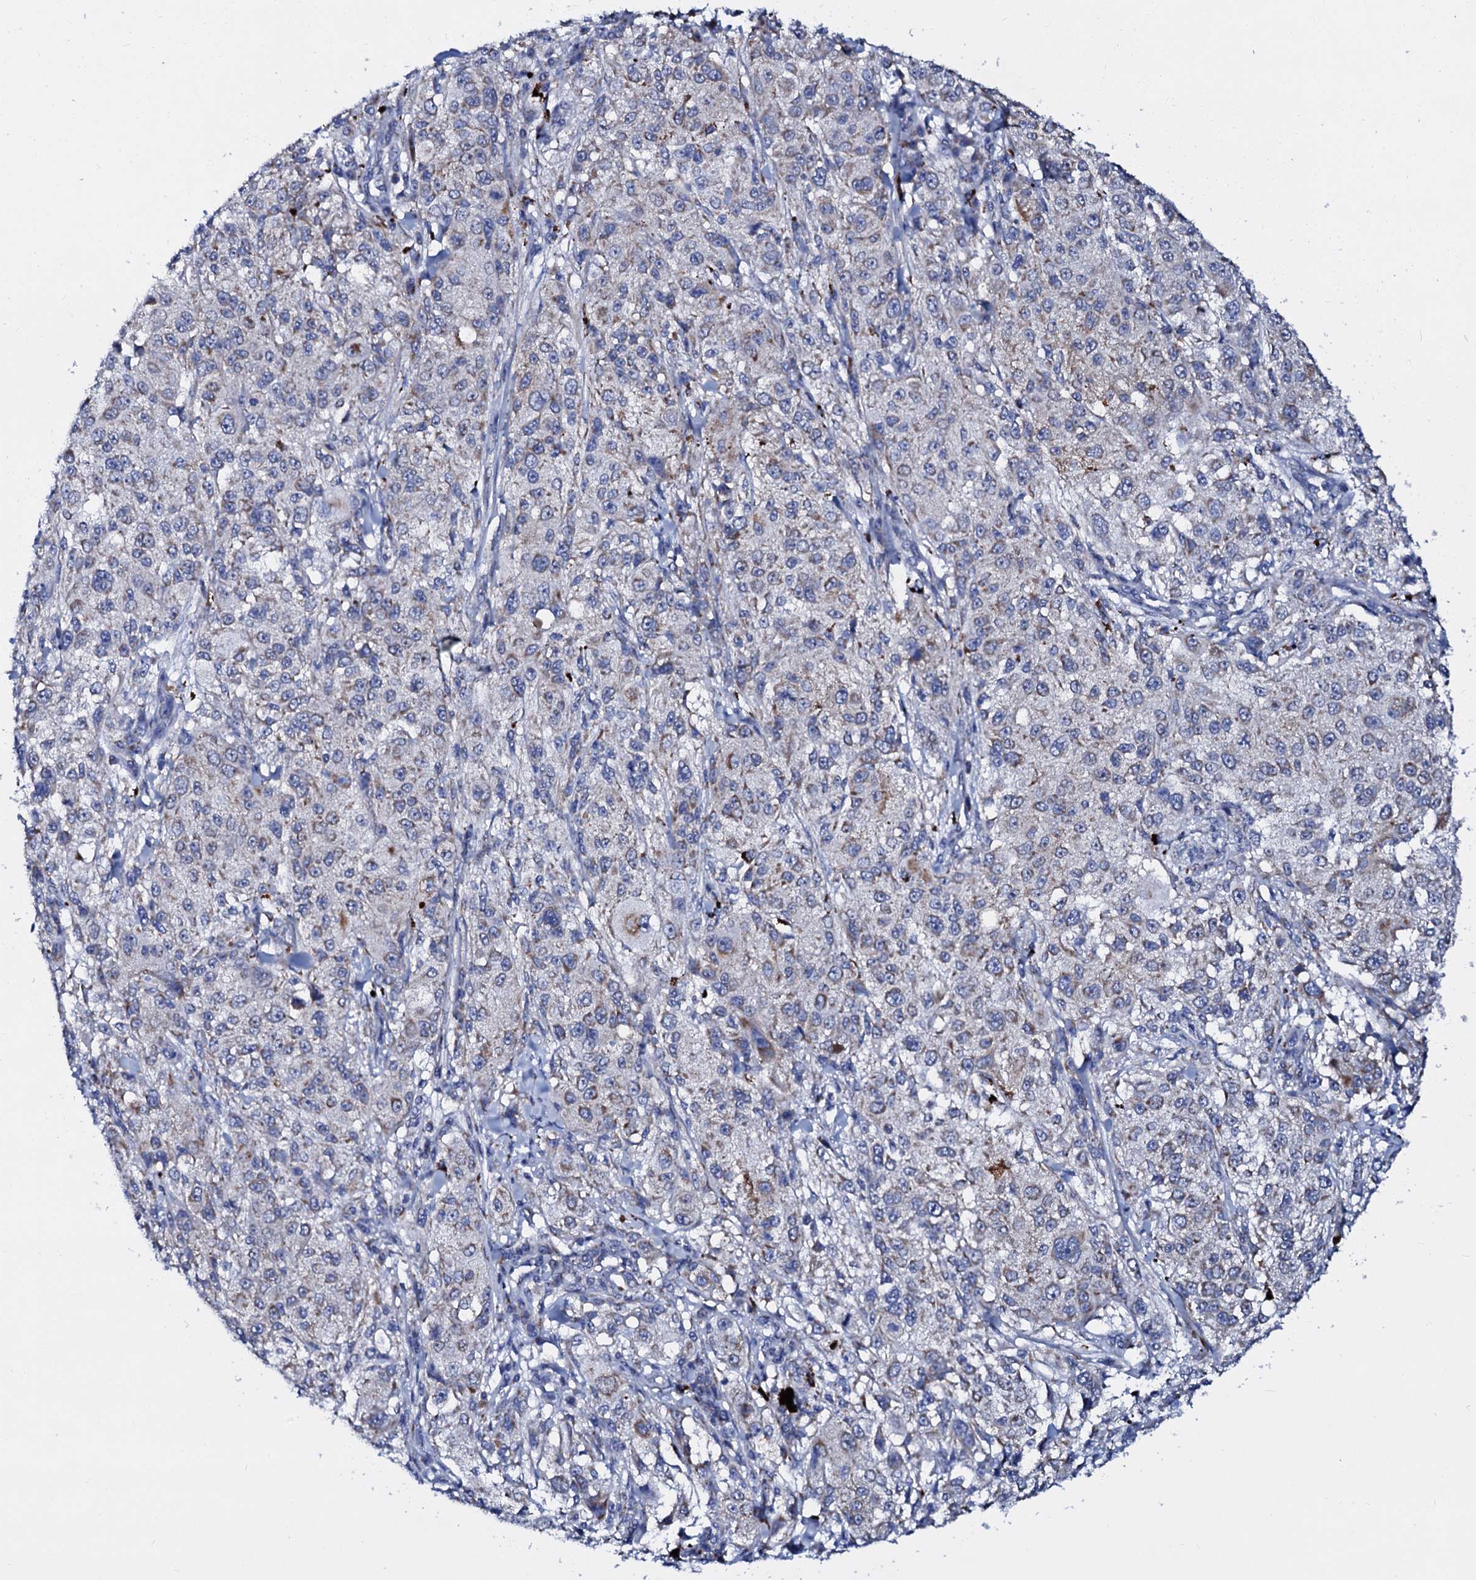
{"staining": {"intensity": "moderate", "quantity": "<25%", "location": "cytoplasmic/membranous"}, "tissue": "melanoma", "cell_type": "Tumor cells", "image_type": "cancer", "snomed": [{"axis": "morphology", "description": "Necrosis, NOS"}, {"axis": "morphology", "description": "Malignant melanoma, NOS"}, {"axis": "topography", "description": "Skin"}], "caption": "Malignant melanoma stained for a protein reveals moderate cytoplasmic/membranous positivity in tumor cells. The staining is performed using DAB (3,3'-diaminobenzidine) brown chromogen to label protein expression. The nuclei are counter-stained blue using hematoxylin.", "gene": "SLC37A4", "patient": {"sex": "female", "age": 87}}